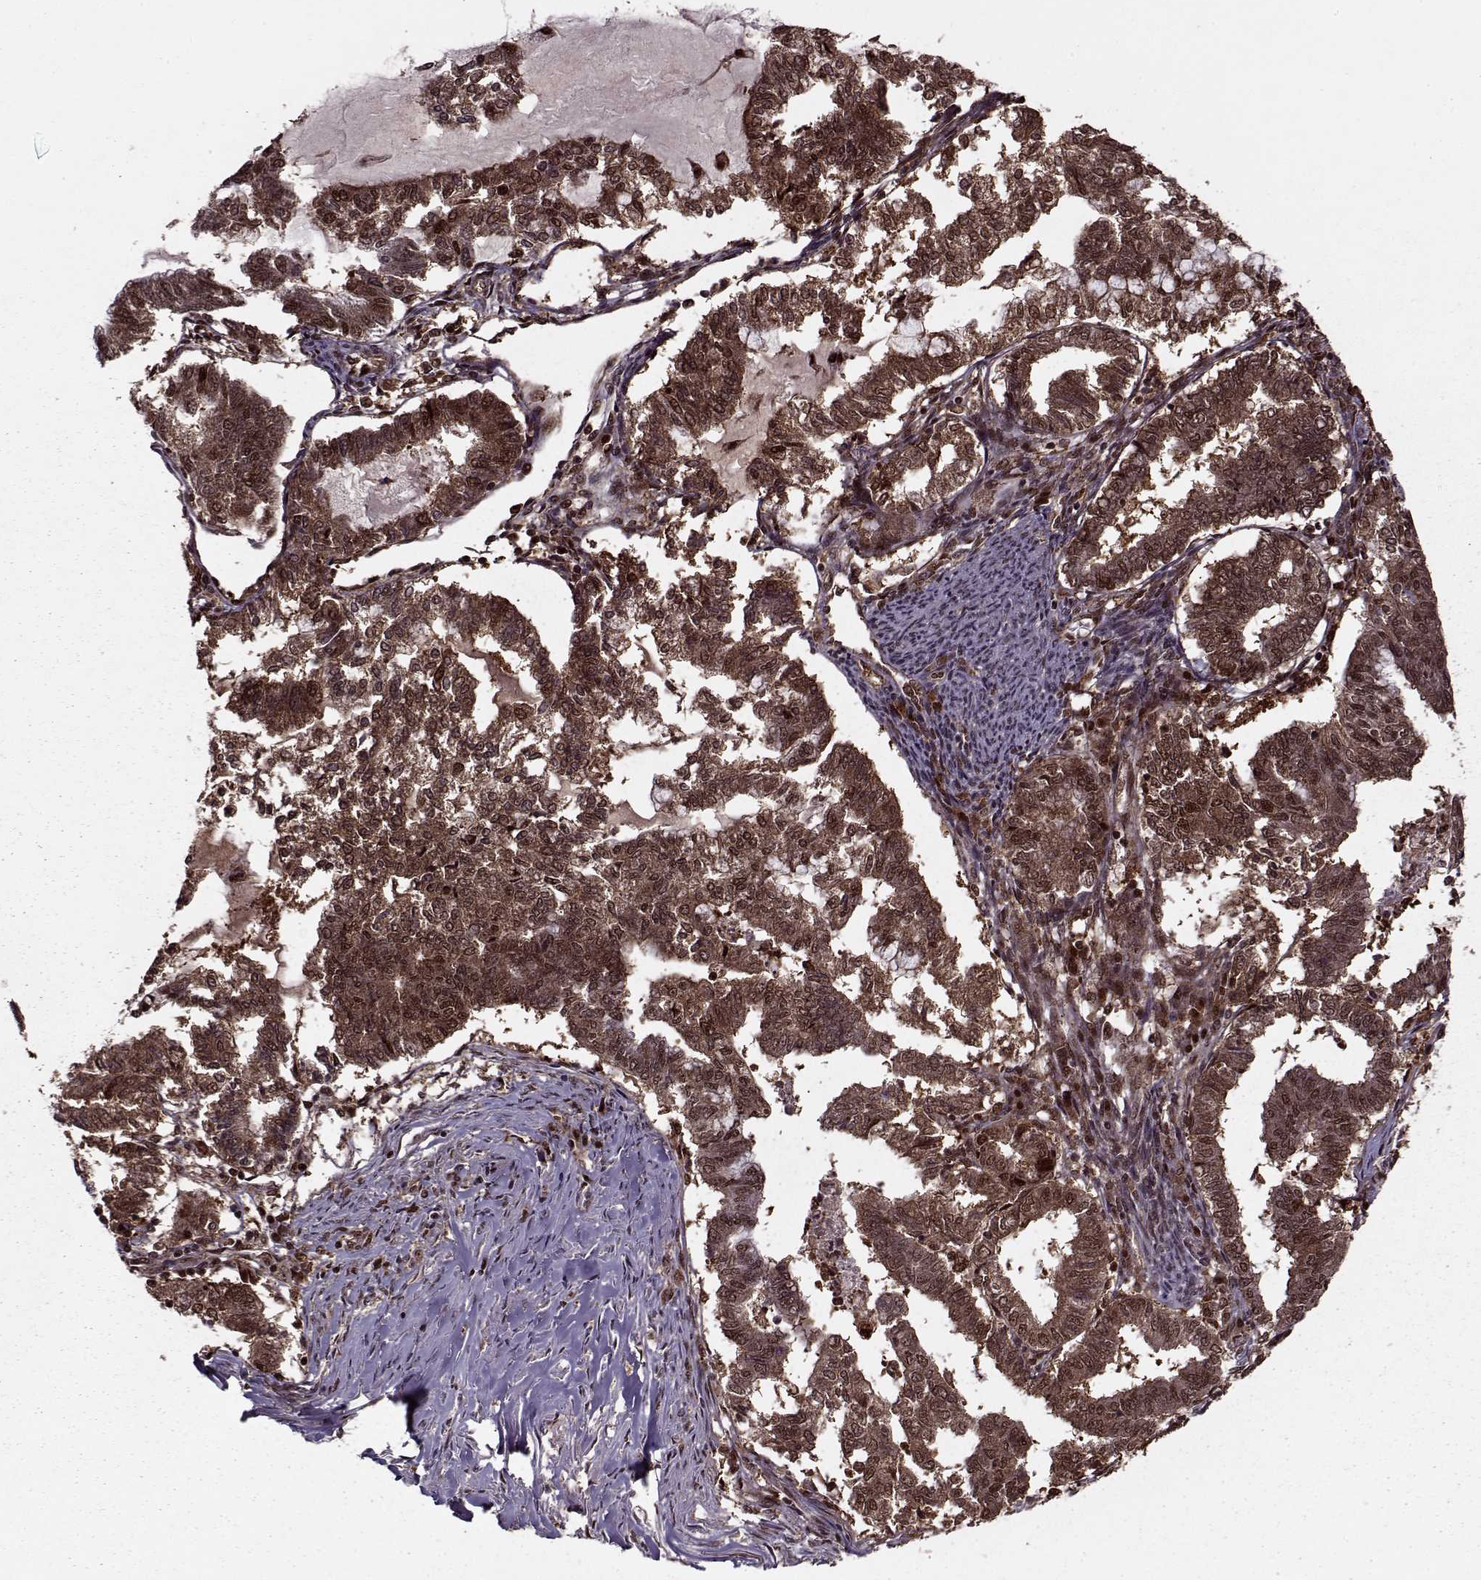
{"staining": {"intensity": "strong", "quantity": ">75%", "location": "cytoplasmic/membranous,nuclear"}, "tissue": "endometrial cancer", "cell_type": "Tumor cells", "image_type": "cancer", "snomed": [{"axis": "morphology", "description": "Adenocarcinoma, NOS"}, {"axis": "topography", "description": "Endometrium"}], "caption": "Immunohistochemistry (IHC) photomicrograph of adenocarcinoma (endometrial) stained for a protein (brown), which exhibits high levels of strong cytoplasmic/membranous and nuclear positivity in approximately >75% of tumor cells.", "gene": "PSMA7", "patient": {"sex": "female", "age": 79}}